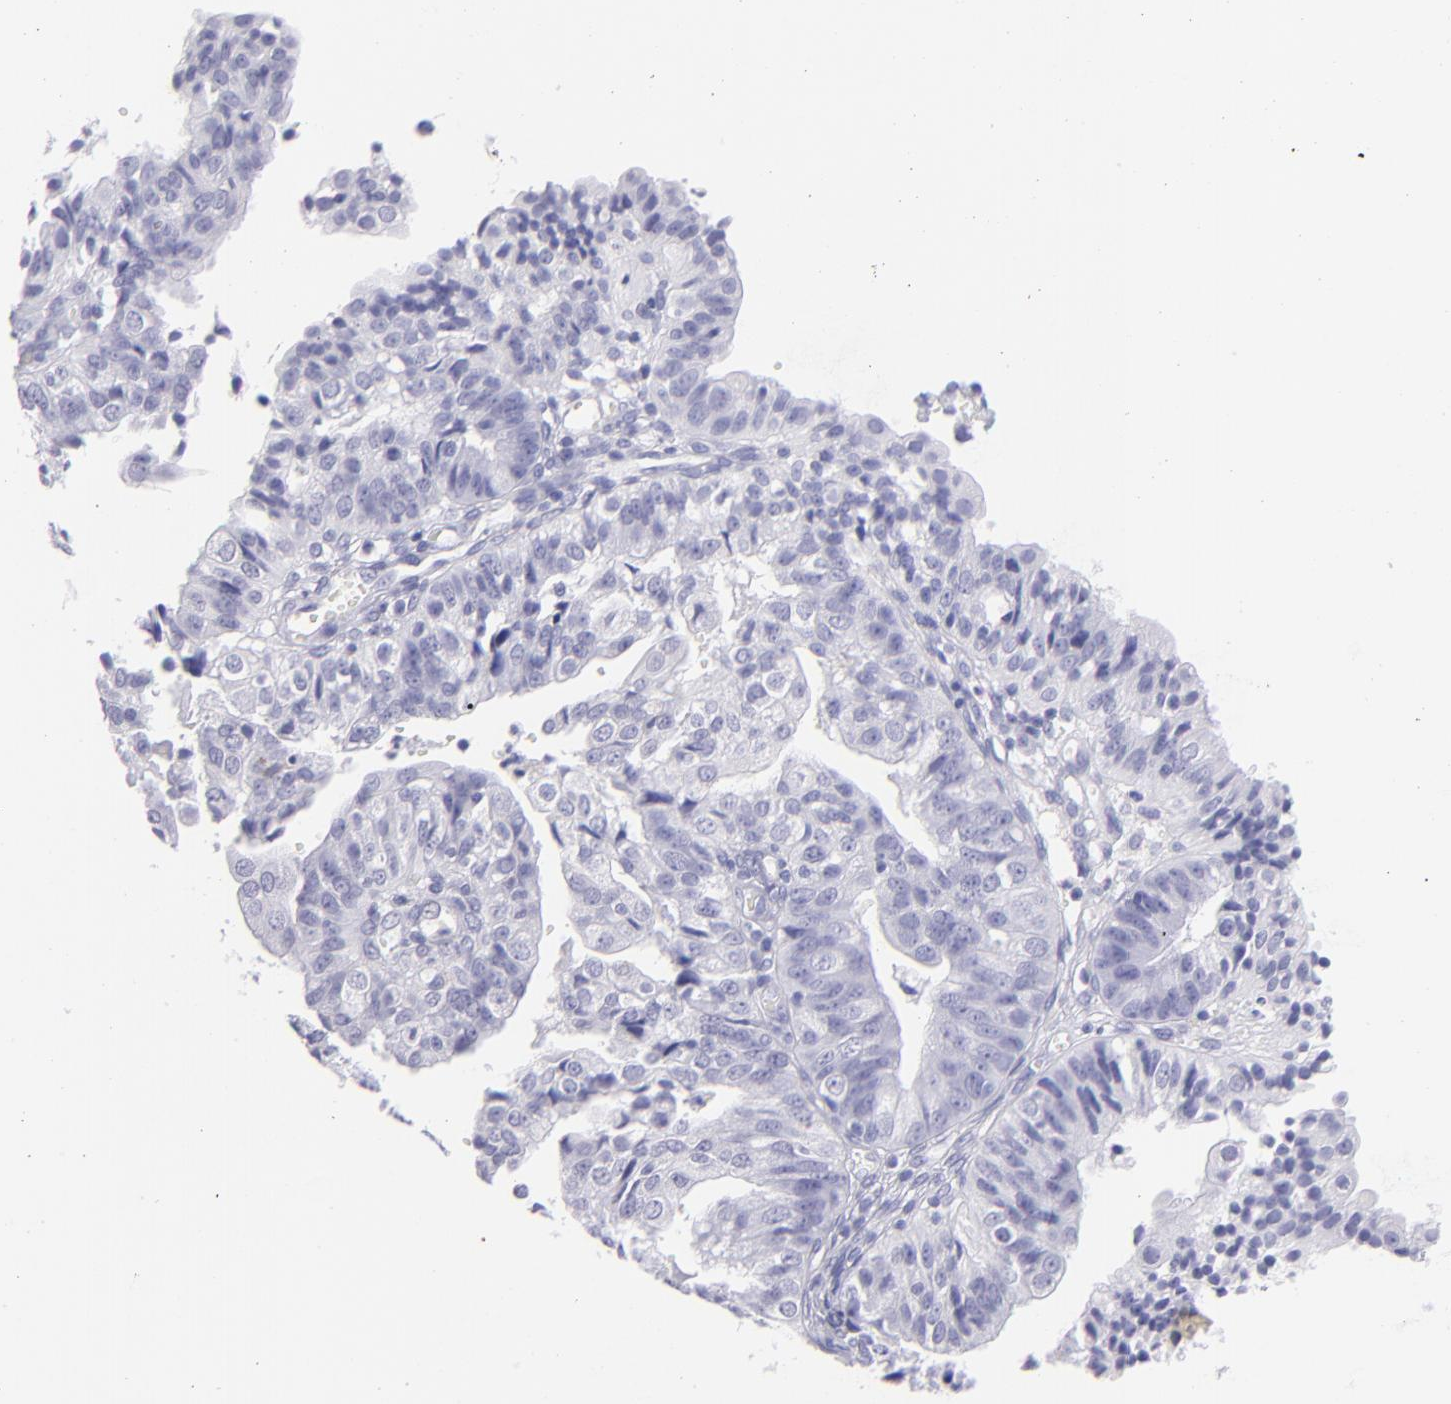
{"staining": {"intensity": "negative", "quantity": "none", "location": "none"}, "tissue": "endometrial cancer", "cell_type": "Tumor cells", "image_type": "cancer", "snomed": [{"axis": "morphology", "description": "Adenocarcinoma, NOS"}, {"axis": "topography", "description": "Endometrium"}], "caption": "This micrograph is of endometrial cancer (adenocarcinoma) stained with immunohistochemistry to label a protein in brown with the nuclei are counter-stained blue. There is no expression in tumor cells.", "gene": "PRPH", "patient": {"sex": "female", "age": 56}}